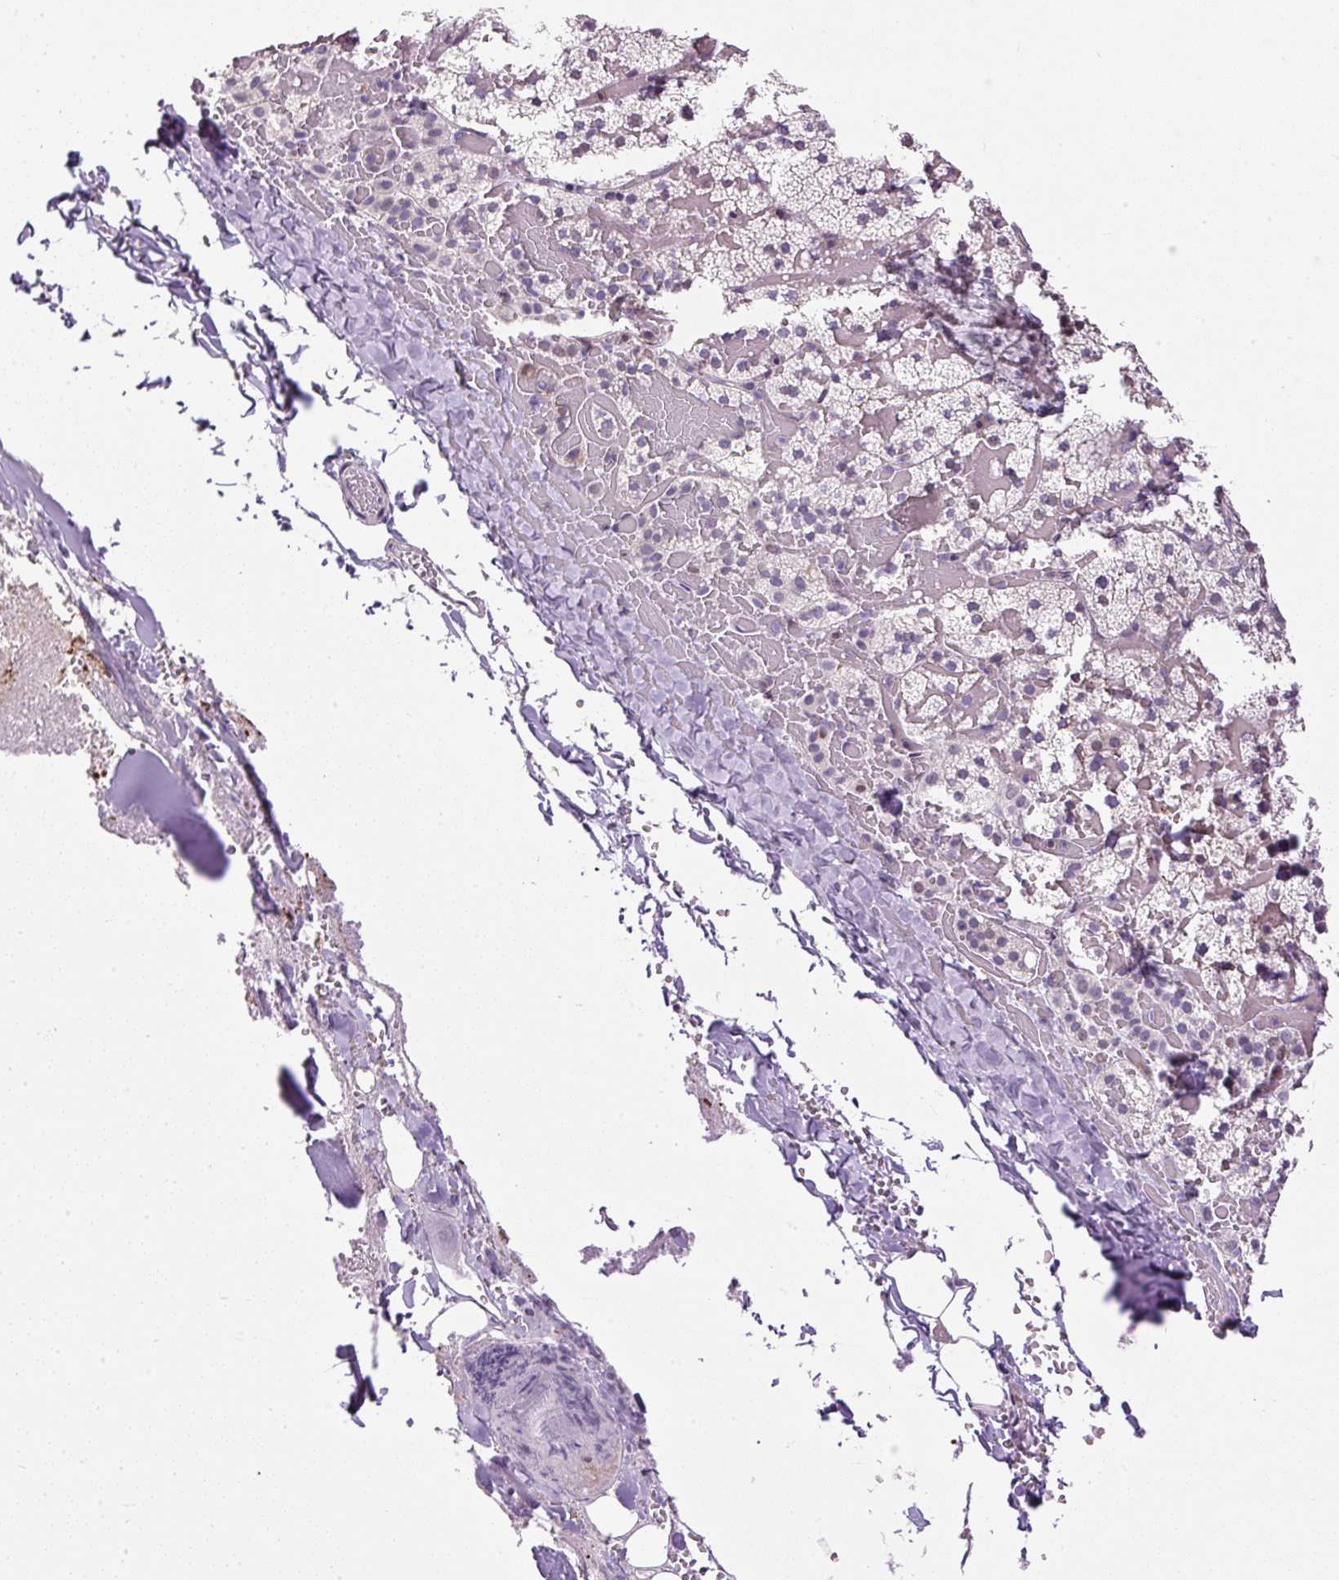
{"staining": {"intensity": "weak", "quantity": "25%-75%", "location": "cytoplasmic/membranous,nuclear"}, "tissue": "adrenal gland", "cell_type": "Glandular cells", "image_type": "normal", "snomed": [{"axis": "morphology", "description": "Normal tissue, NOS"}, {"axis": "topography", "description": "Adrenal gland"}], "caption": "Immunohistochemical staining of benign human adrenal gland demonstrates 25%-75% levels of weak cytoplasmic/membranous,nuclear protein expression in approximately 25%-75% of glandular cells.", "gene": "ARHGEF18", "patient": {"sex": "male", "age": 53}}